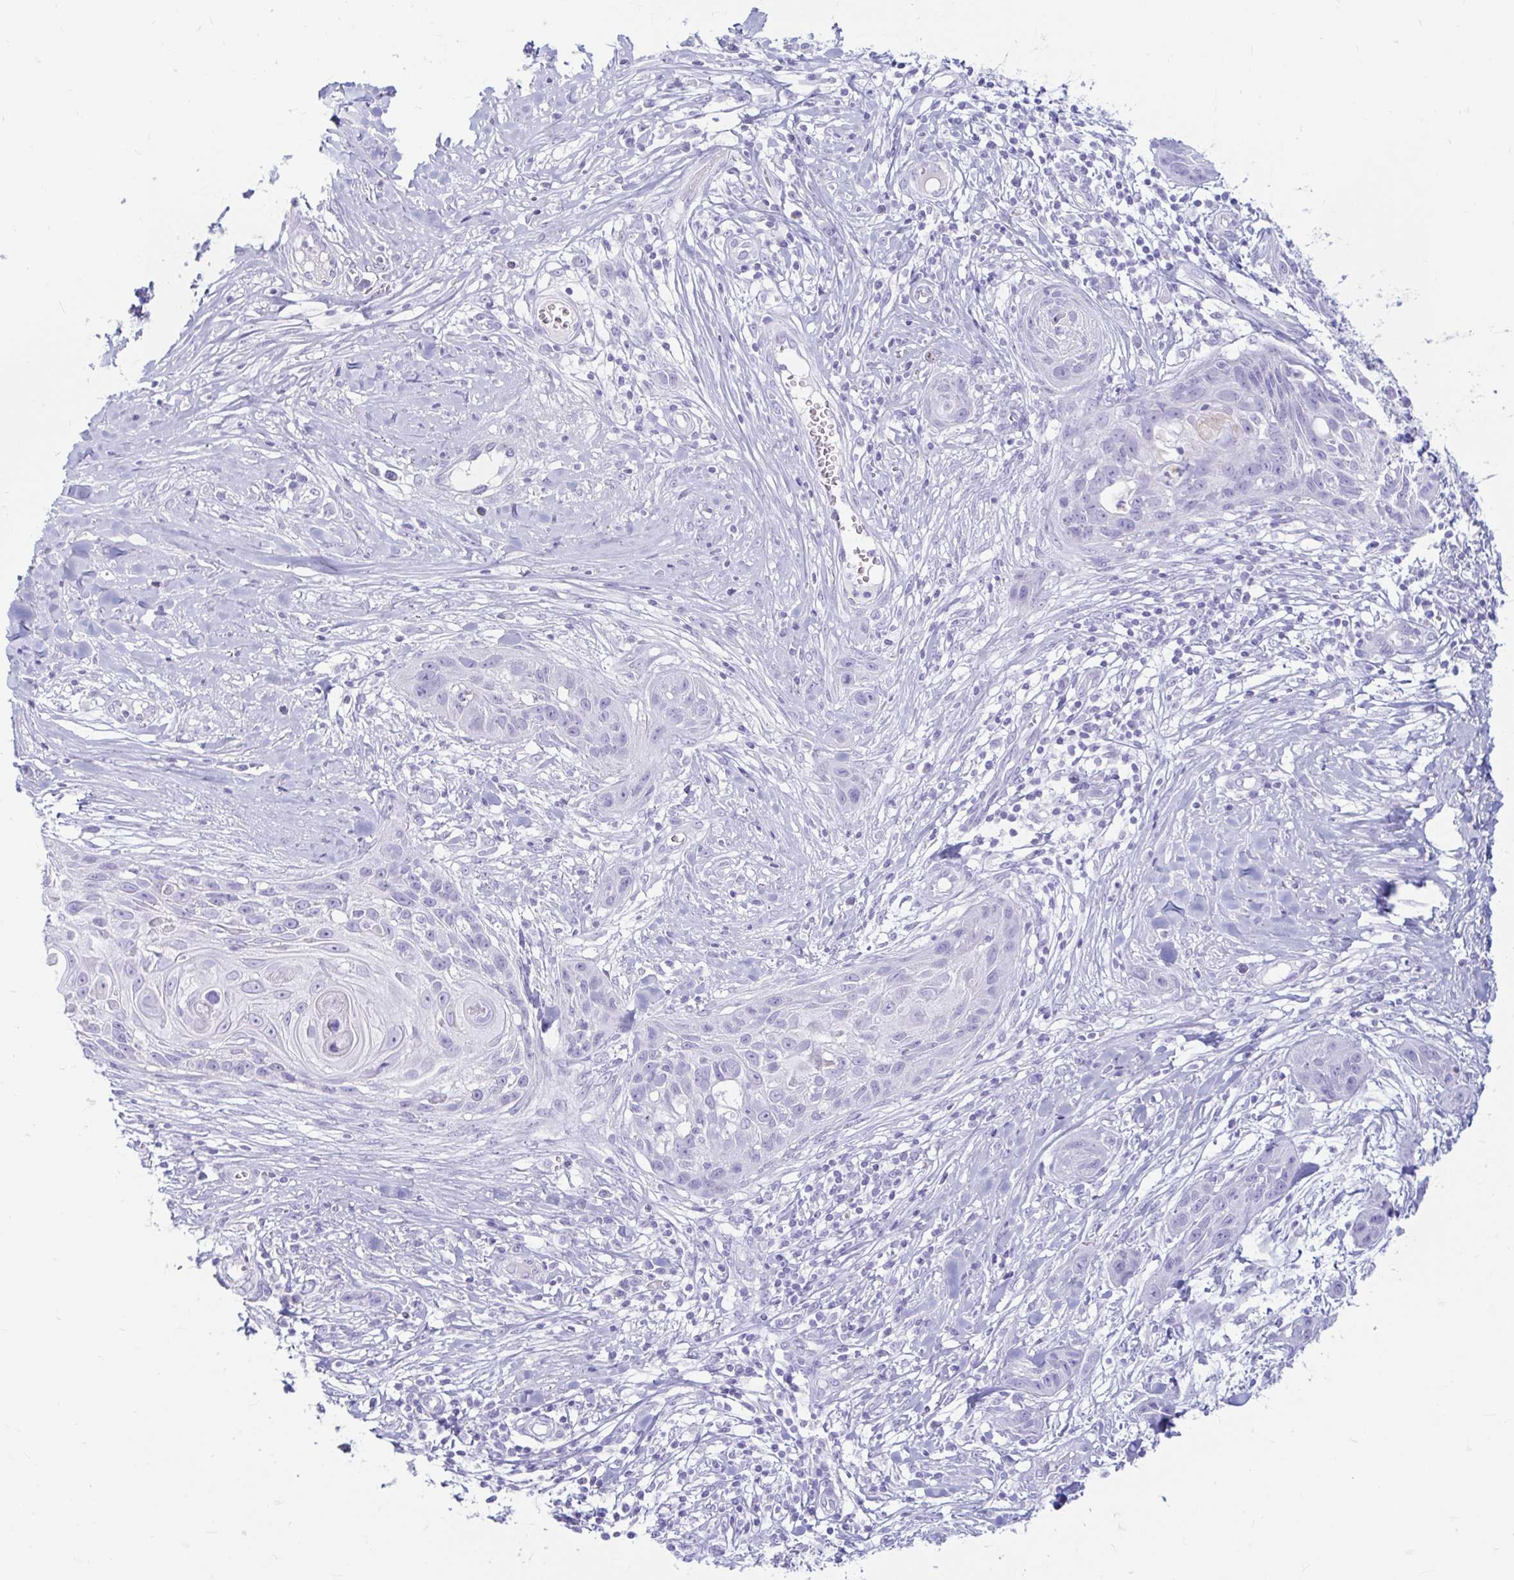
{"staining": {"intensity": "negative", "quantity": "none", "location": "none"}, "tissue": "skin cancer", "cell_type": "Tumor cells", "image_type": "cancer", "snomed": [{"axis": "morphology", "description": "Squamous cell carcinoma, NOS"}, {"axis": "topography", "description": "Skin"}, {"axis": "topography", "description": "Vulva"}], "caption": "The micrograph reveals no staining of tumor cells in skin squamous cell carcinoma. The staining was performed using DAB to visualize the protein expression in brown, while the nuclei were stained in blue with hematoxylin (Magnification: 20x).", "gene": "ERICH6", "patient": {"sex": "female", "age": 83}}